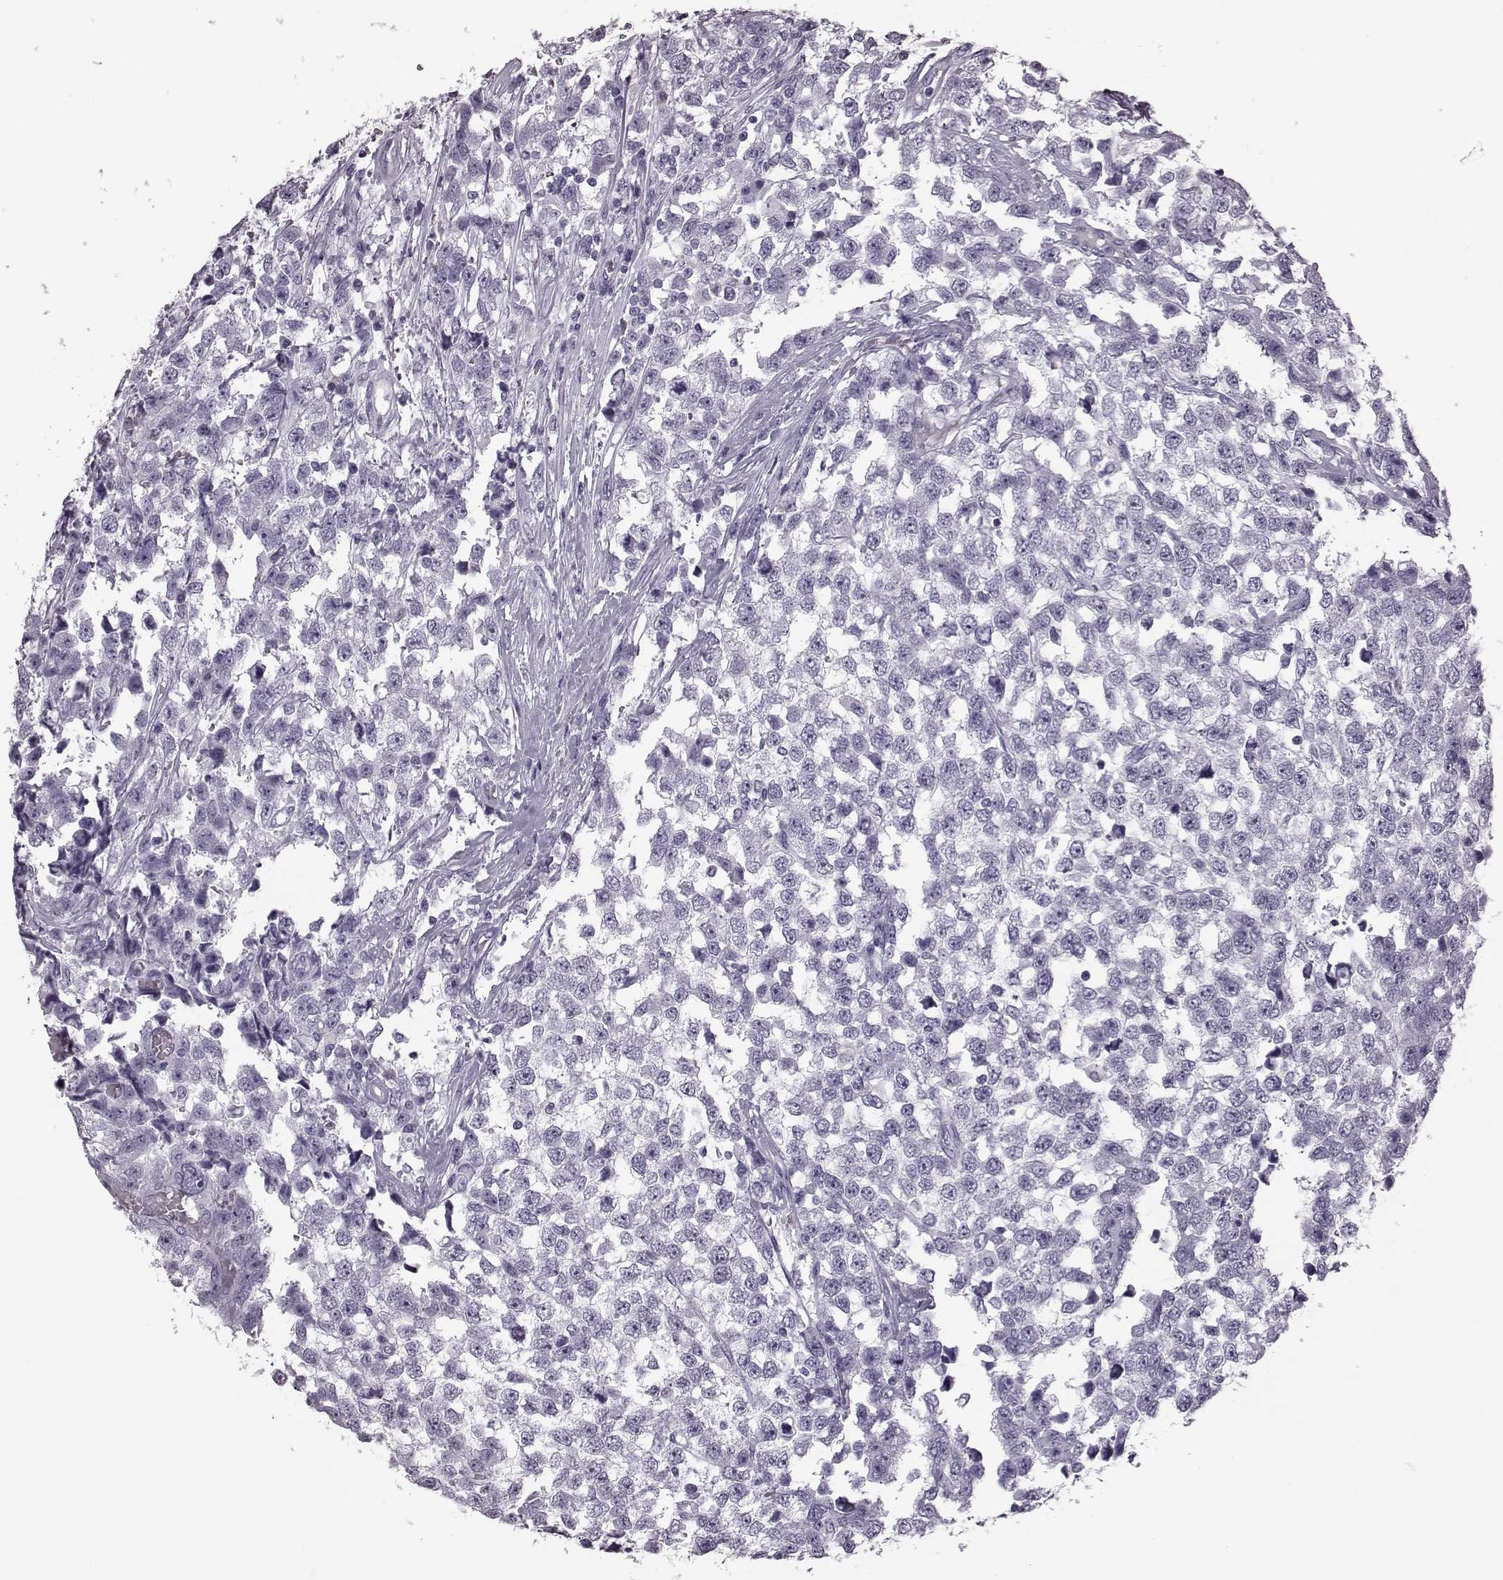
{"staining": {"intensity": "negative", "quantity": "none", "location": "none"}, "tissue": "testis cancer", "cell_type": "Tumor cells", "image_type": "cancer", "snomed": [{"axis": "morphology", "description": "Seminoma, NOS"}, {"axis": "topography", "description": "Testis"}], "caption": "Seminoma (testis) was stained to show a protein in brown. There is no significant positivity in tumor cells.", "gene": "JSRP1", "patient": {"sex": "male", "age": 34}}